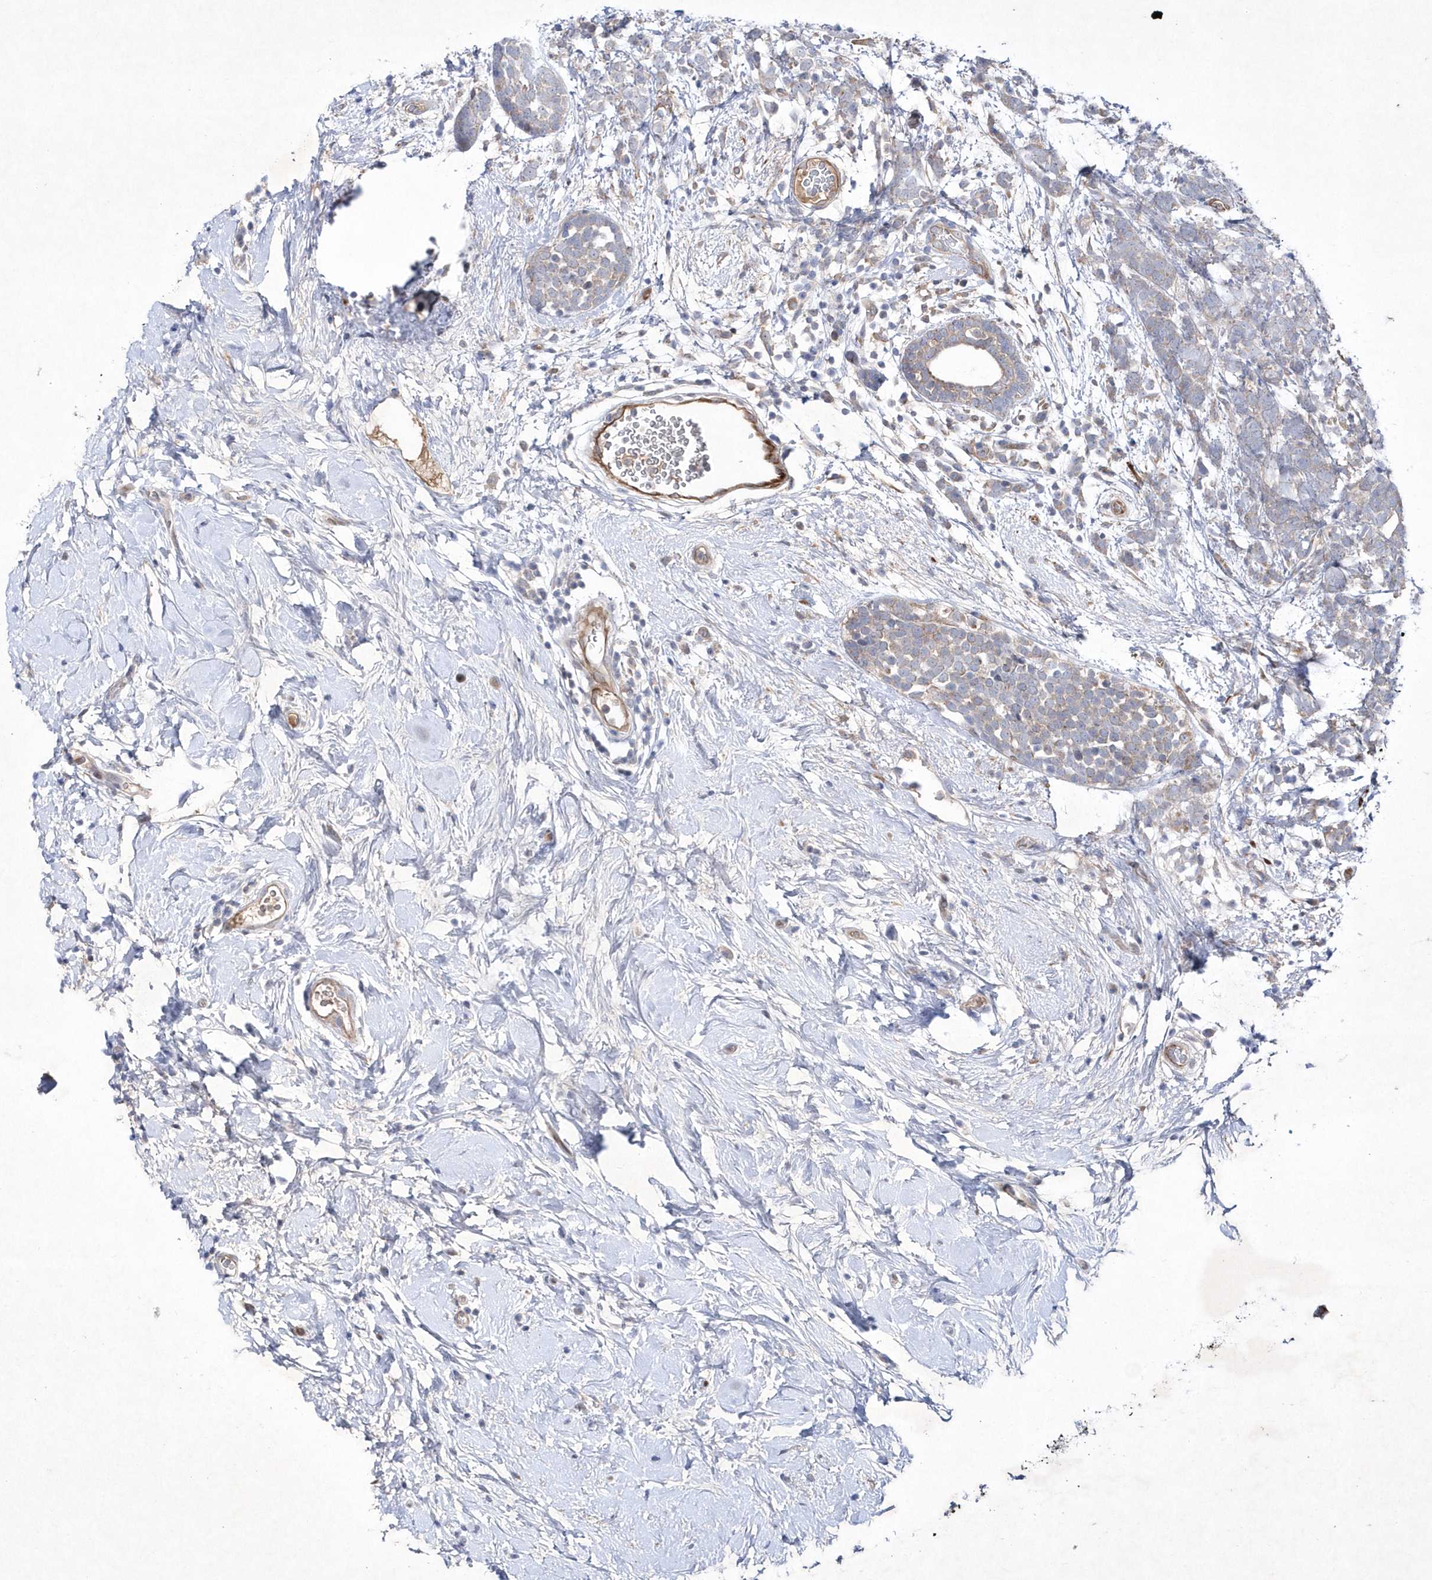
{"staining": {"intensity": "negative", "quantity": "none", "location": "none"}, "tissue": "breast cancer", "cell_type": "Tumor cells", "image_type": "cancer", "snomed": [{"axis": "morphology", "description": "Lobular carcinoma"}, {"axis": "topography", "description": "Breast"}], "caption": "Immunohistochemical staining of breast lobular carcinoma shows no significant expression in tumor cells. Brightfield microscopy of immunohistochemistry stained with DAB (3,3'-diaminobenzidine) (brown) and hematoxylin (blue), captured at high magnification.", "gene": "DSPP", "patient": {"sex": "female", "age": 58}}